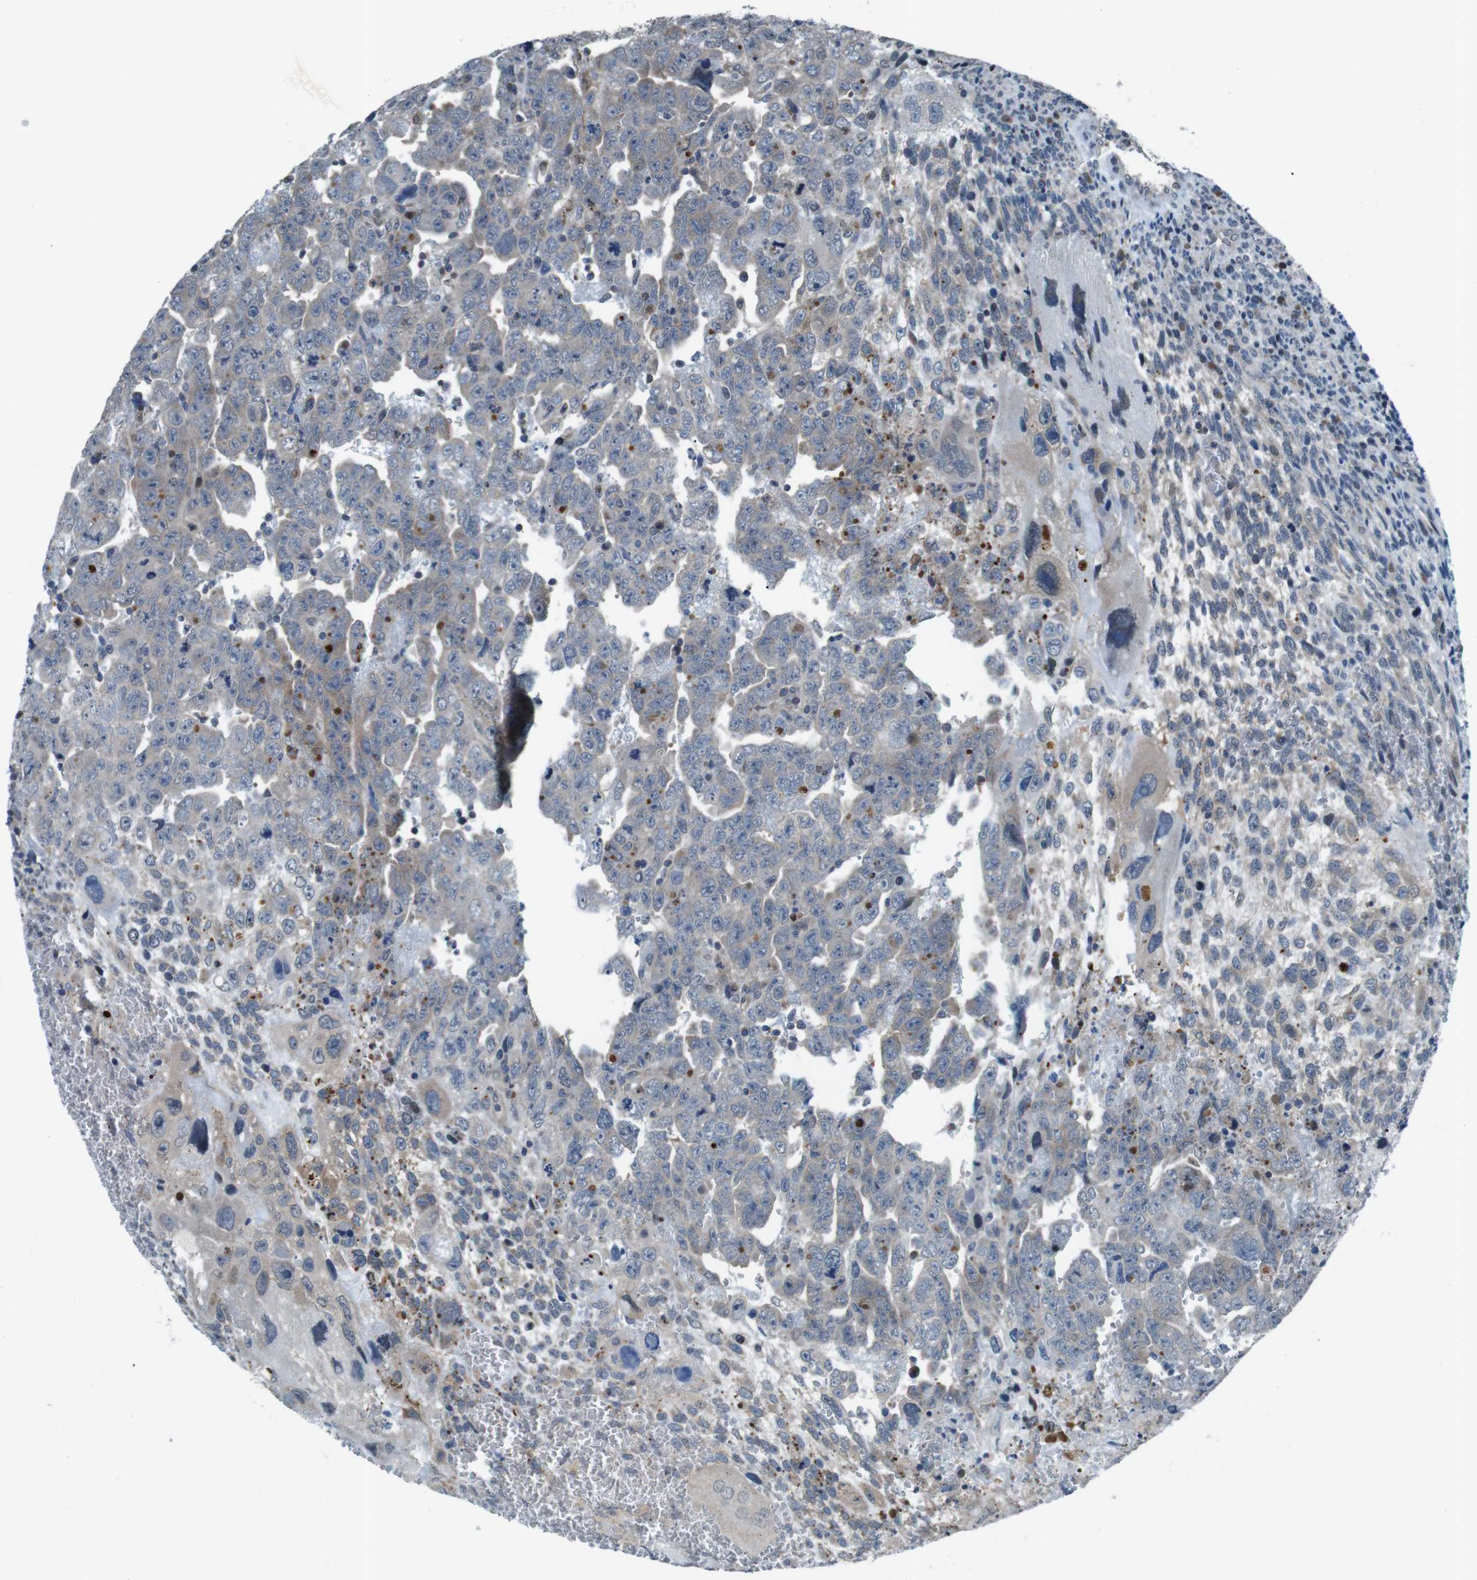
{"staining": {"intensity": "moderate", "quantity": "<25%", "location": "cytoplasmic/membranous"}, "tissue": "testis cancer", "cell_type": "Tumor cells", "image_type": "cancer", "snomed": [{"axis": "morphology", "description": "Carcinoma, Embryonal, NOS"}, {"axis": "topography", "description": "Testis"}], "caption": "Immunohistochemical staining of human embryonal carcinoma (testis) exhibits moderate cytoplasmic/membranous protein staining in approximately <25% of tumor cells. The staining is performed using DAB (3,3'-diaminobenzidine) brown chromogen to label protein expression. The nuclei are counter-stained blue using hematoxylin.", "gene": "LRP5", "patient": {"sex": "male", "age": 28}}